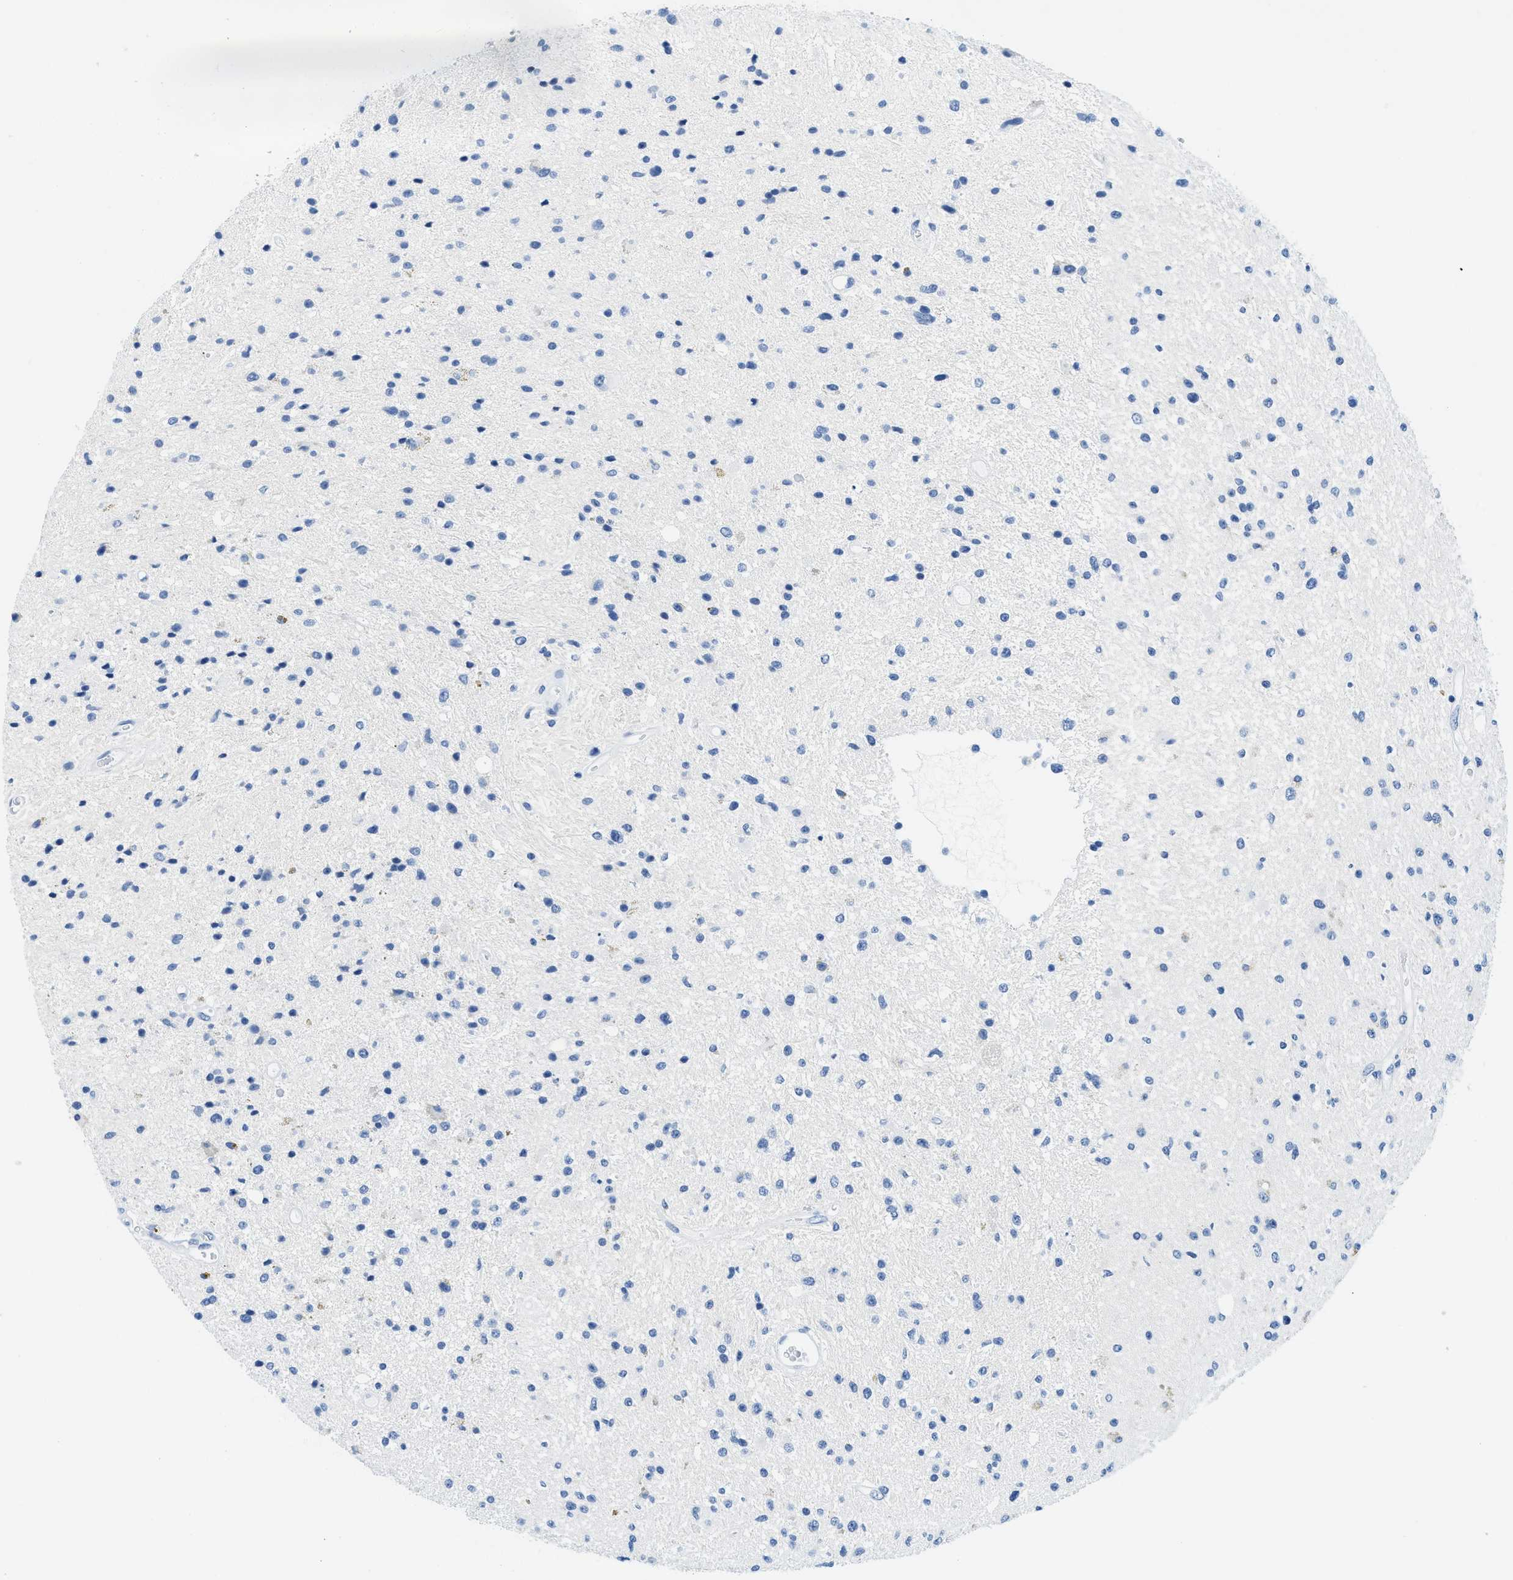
{"staining": {"intensity": "negative", "quantity": "none", "location": "none"}, "tissue": "glioma", "cell_type": "Tumor cells", "image_type": "cancer", "snomed": [{"axis": "morphology", "description": "Glioma, malignant, High grade"}, {"axis": "topography", "description": "Brain"}], "caption": "Tumor cells are negative for protein expression in human glioma.", "gene": "GSN", "patient": {"sex": "male", "age": 33}}